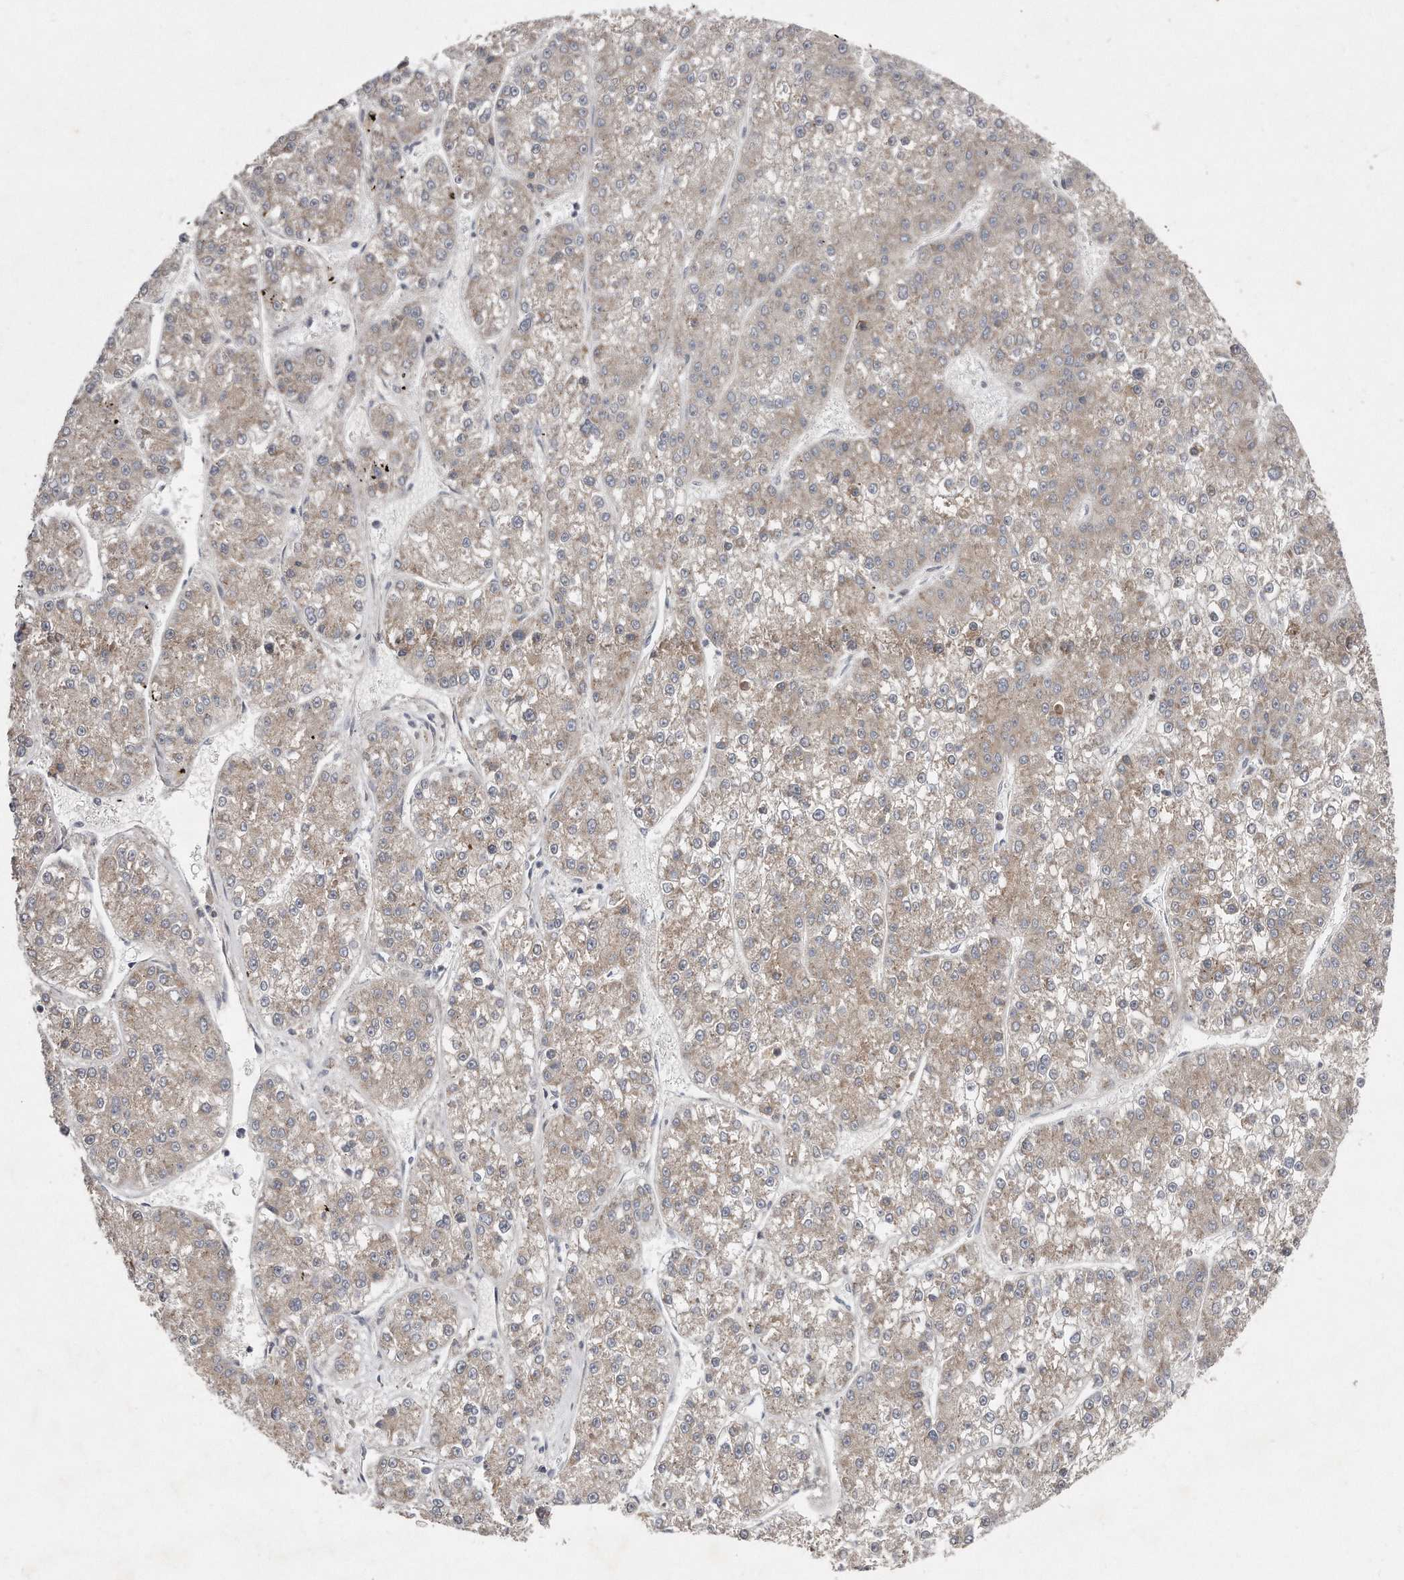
{"staining": {"intensity": "weak", "quantity": "25%-75%", "location": "cytoplasmic/membranous"}, "tissue": "liver cancer", "cell_type": "Tumor cells", "image_type": "cancer", "snomed": [{"axis": "morphology", "description": "Carcinoma, Hepatocellular, NOS"}, {"axis": "topography", "description": "Liver"}], "caption": "There is low levels of weak cytoplasmic/membranous positivity in tumor cells of liver cancer, as demonstrated by immunohistochemical staining (brown color).", "gene": "TECR", "patient": {"sex": "female", "age": 73}}